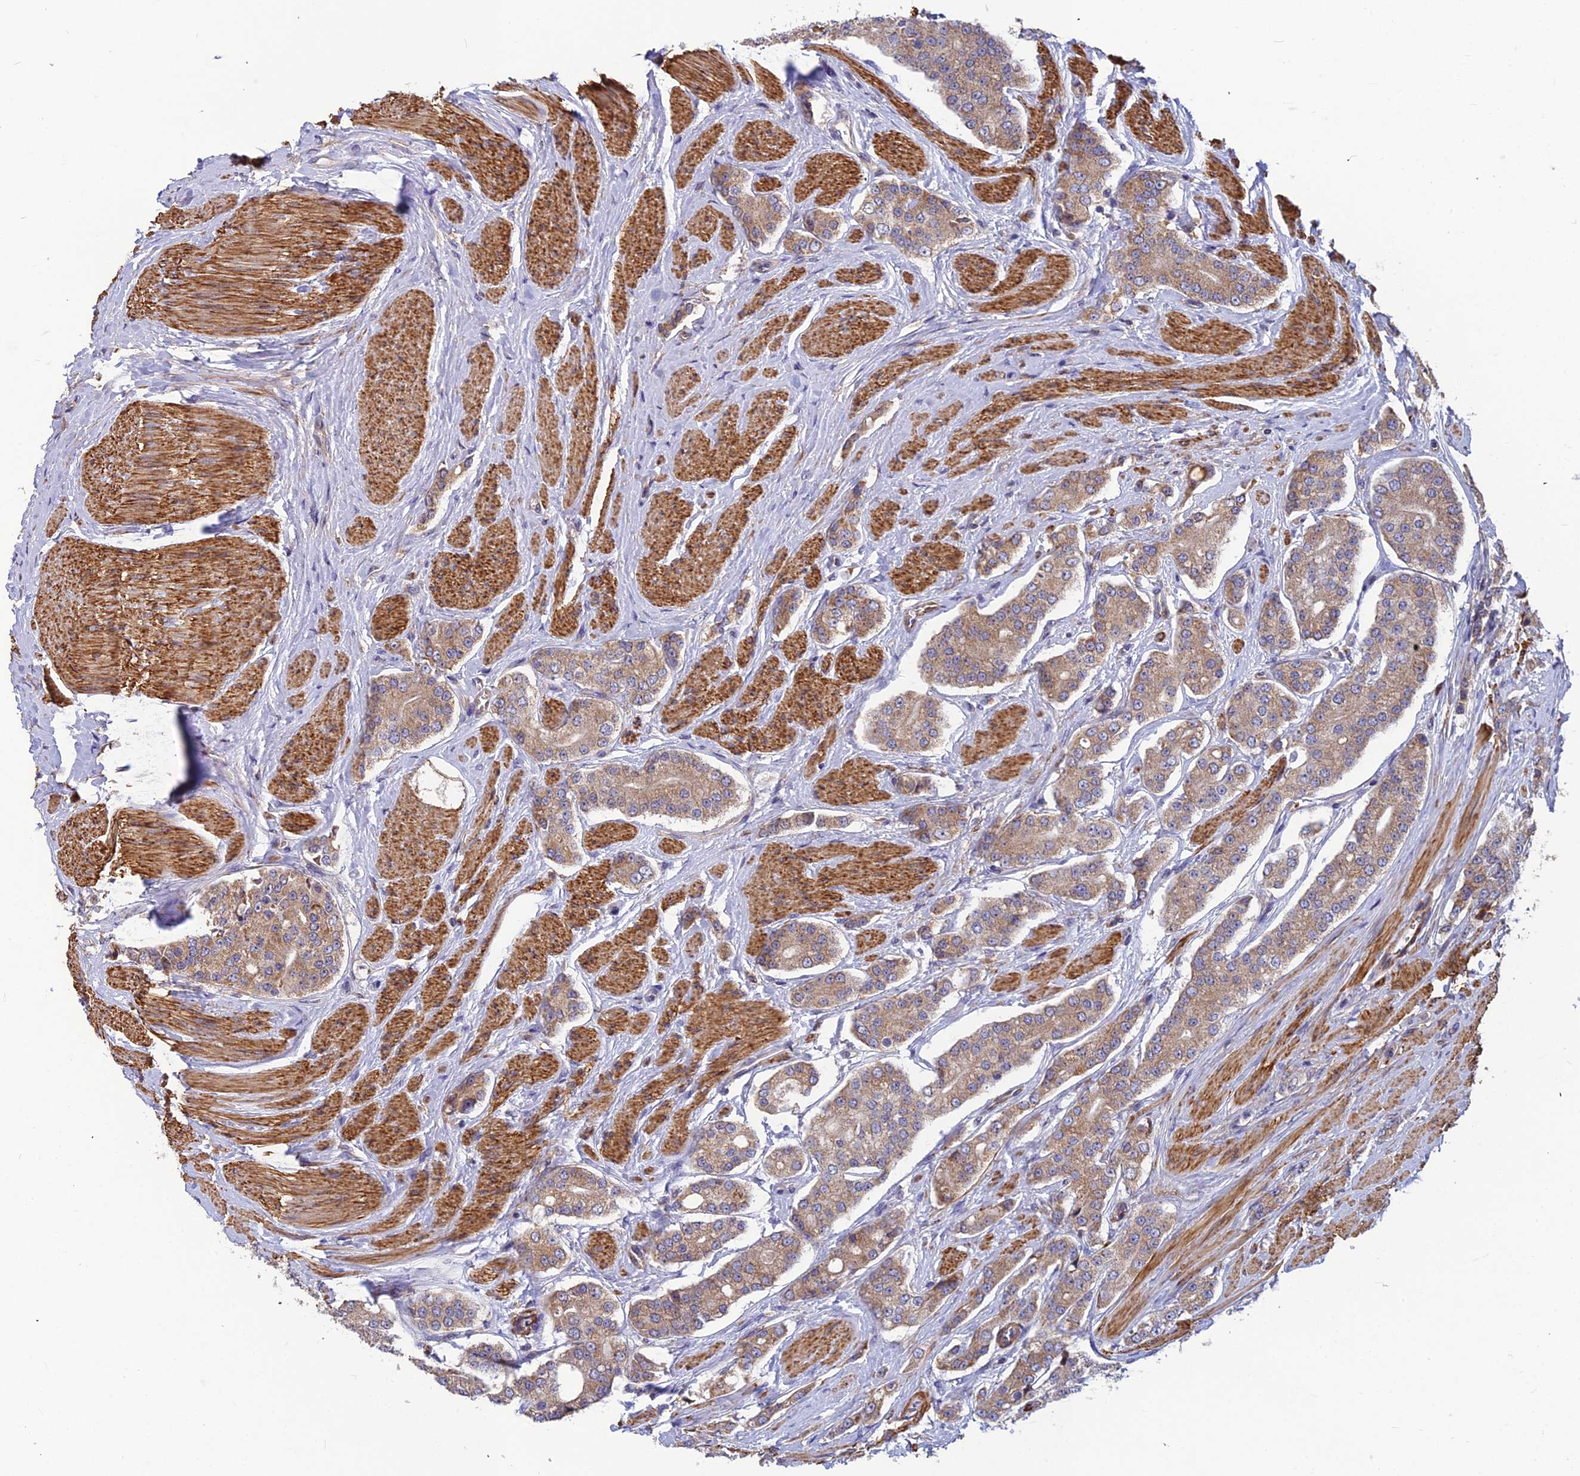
{"staining": {"intensity": "moderate", "quantity": ">75%", "location": "cytoplasmic/membranous"}, "tissue": "prostate cancer", "cell_type": "Tumor cells", "image_type": "cancer", "snomed": [{"axis": "morphology", "description": "Adenocarcinoma, High grade"}, {"axis": "topography", "description": "Prostate"}], "caption": "Approximately >75% of tumor cells in human prostate cancer (high-grade adenocarcinoma) exhibit moderate cytoplasmic/membranous protein staining as visualized by brown immunohistochemical staining.", "gene": "LEKR1", "patient": {"sex": "male", "age": 71}}